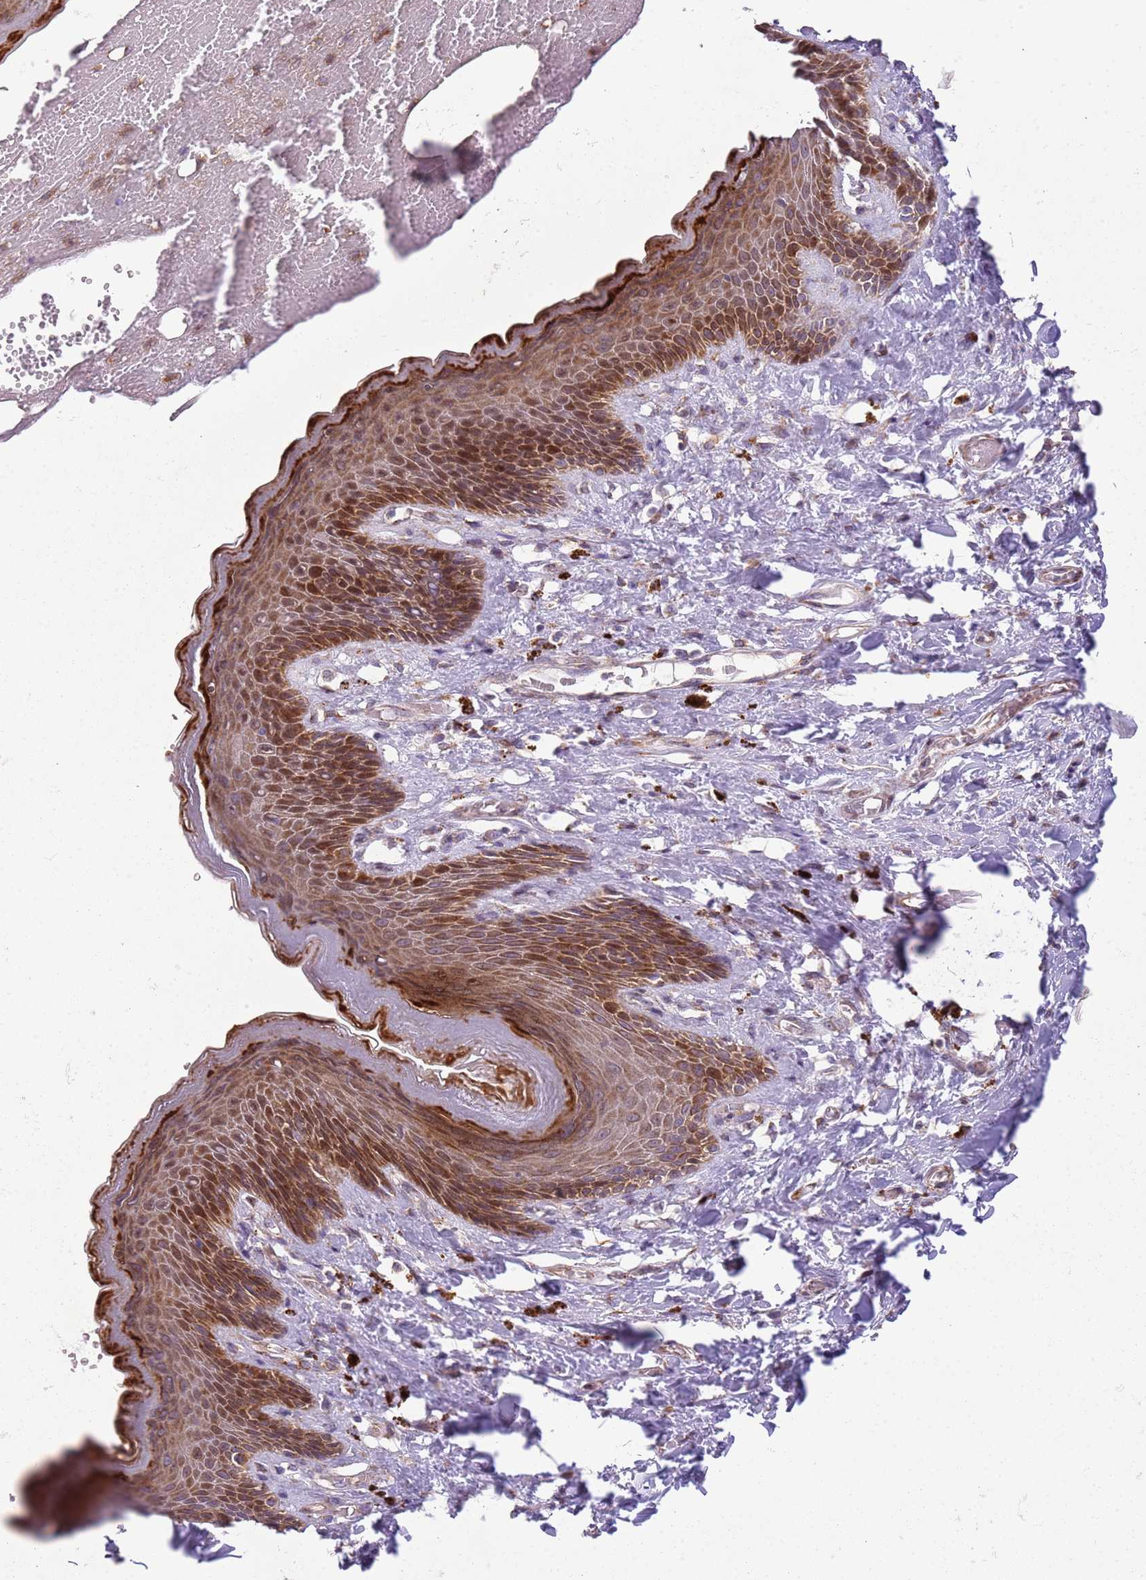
{"staining": {"intensity": "strong", "quantity": ">75%", "location": "cytoplasmic/membranous"}, "tissue": "skin", "cell_type": "Epidermal cells", "image_type": "normal", "snomed": [{"axis": "morphology", "description": "Normal tissue, NOS"}, {"axis": "topography", "description": "Anal"}], "caption": "Protein analysis of benign skin exhibits strong cytoplasmic/membranous staining in approximately >75% of epidermal cells.", "gene": "PVRIG", "patient": {"sex": "female", "age": 78}}